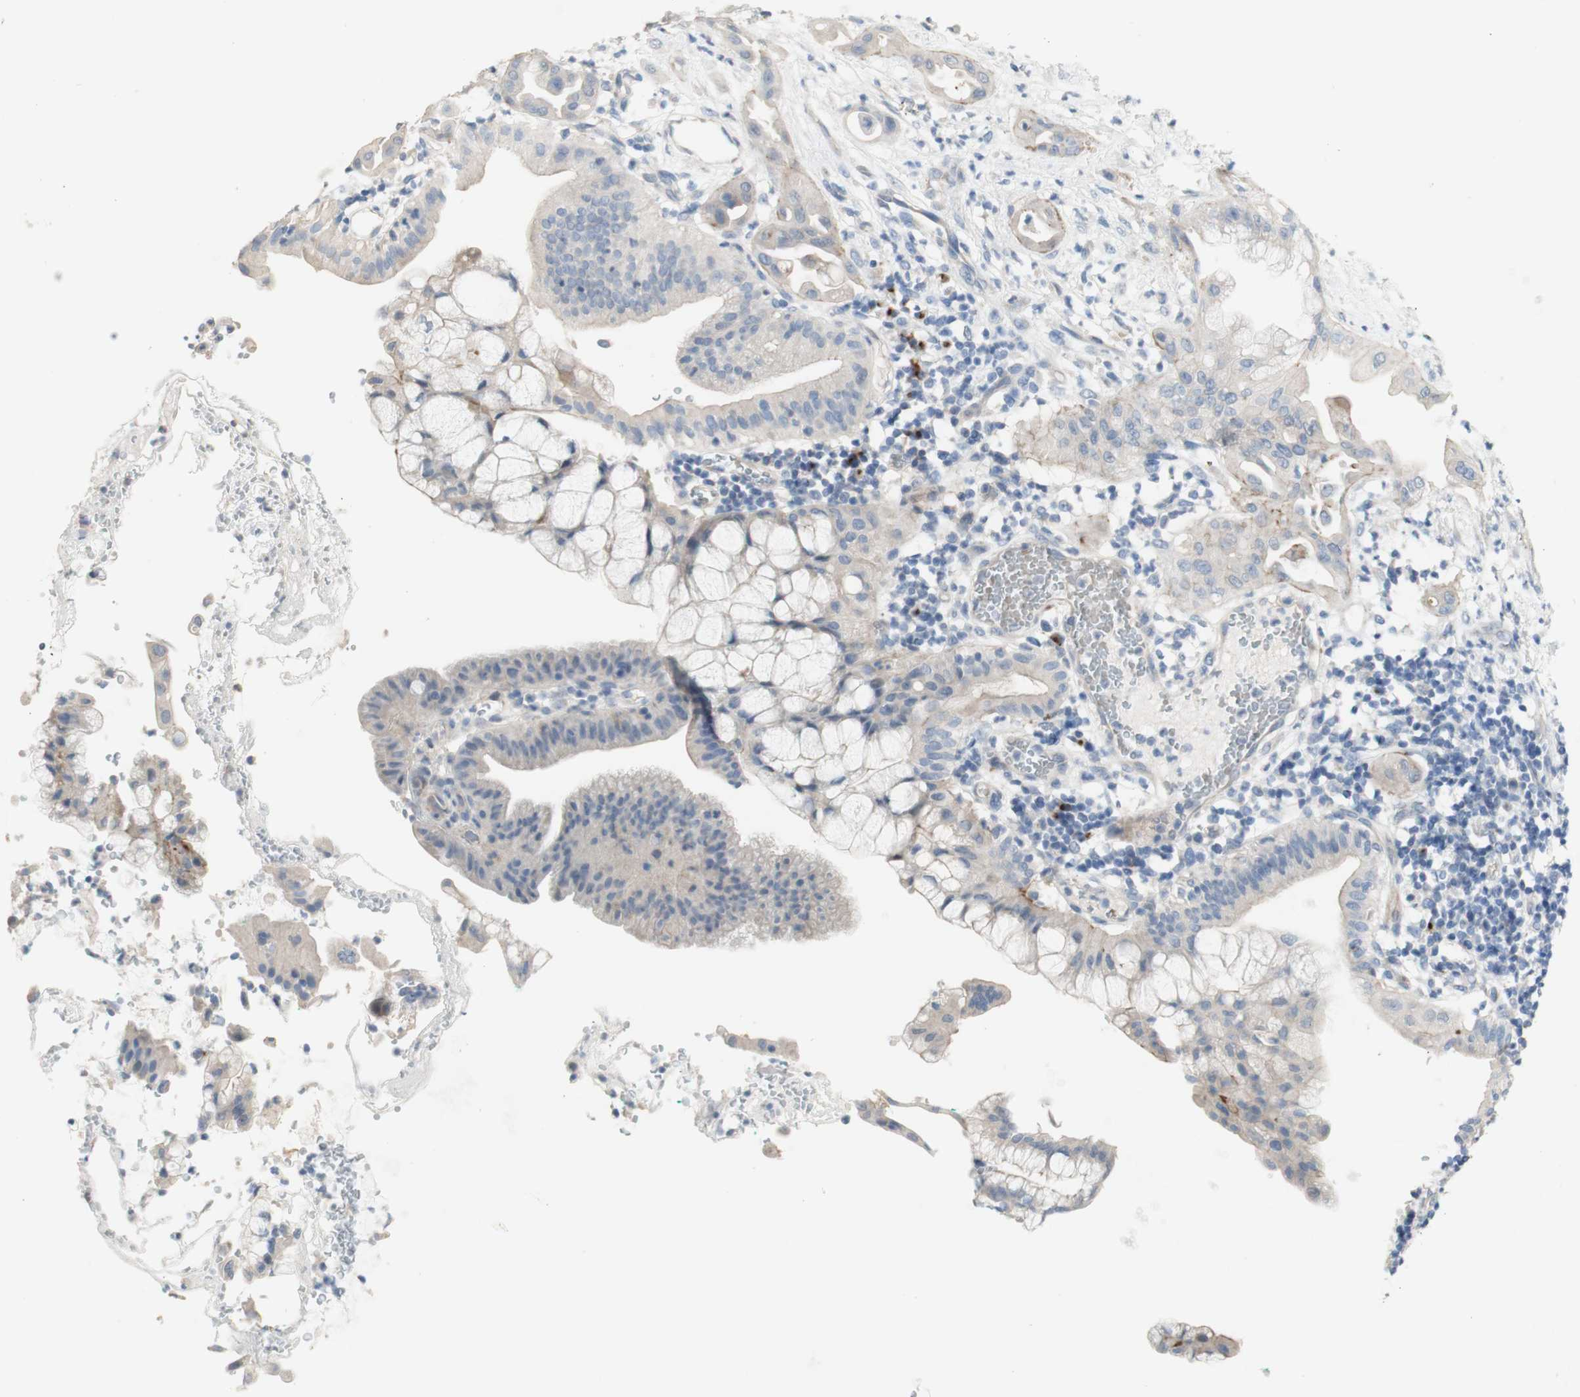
{"staining": {"intensity": "negative", "quantity": "none", "location": "none"}, "tissue": "pancreatic cancer", "cell_type": "Tumor cells", "image_type": "cancer", "snomed": [{"axis": "morphology", "description": "Adenocarcinoma, NOS"}, {"axis": "morphology", "description": "Adenocarcinoma, metastatic, NOS"}, {"axis": "topography", "description": "Lymph node"}, {"axis": "topography", "description": "Pancreas"}, {"axis": "topography", "description": "Duodenum"}], "caption": "Human pancreatic metastatic adenocarcinoma stained for a protein using immunohistochemistry (IHC) reveals no positivity in tumor cells.", "gene": "MANEA", "patient": {"sex": "female", "age": 64}}